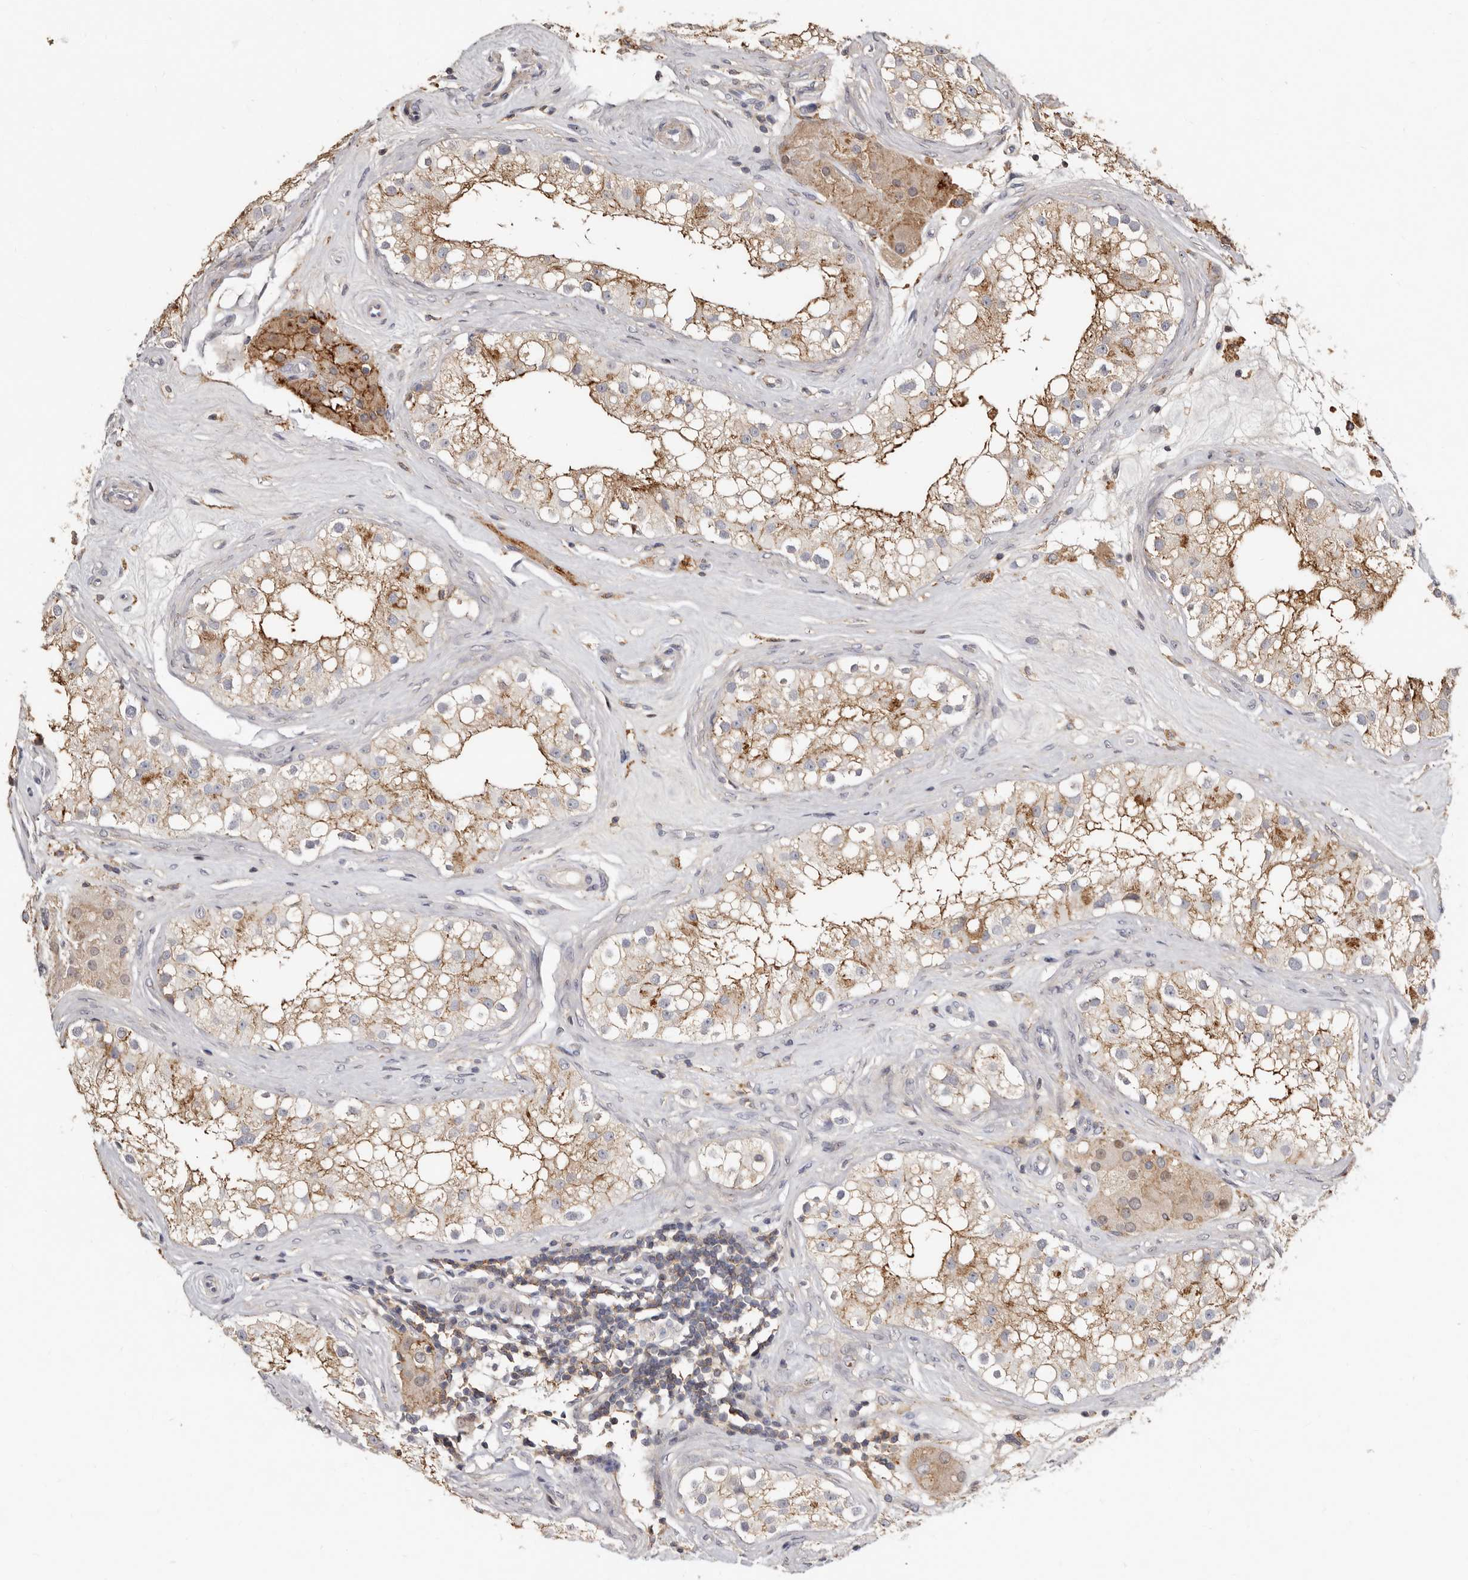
{"staining": {"intensity": "moderate", "quantity": "25%-75%", "location": "cytoplasmic/membranous"}, "tissue": "testis", "cell_type": "Cells in seminiferous ducts", "image_type": "normal", "snomed": [{"axis": "morphology", "description": "Normal tissue, NOS"}, {"axis": "topography", "description": "Testis"}], "caption": "Protein staining by IHC exhibits moderate cytoplasmic/membranous expression in approximately 25%-75% of cells in seminiferous ducts in benign testis. The staining was performed using DAB (3,3'-diaminobenzidine), with brown indicating positive protein expression. Nuclei are stained blue with hematoxylin.", "gene": "KIF26B", "patient": {"sex": "male", "age": 84}}